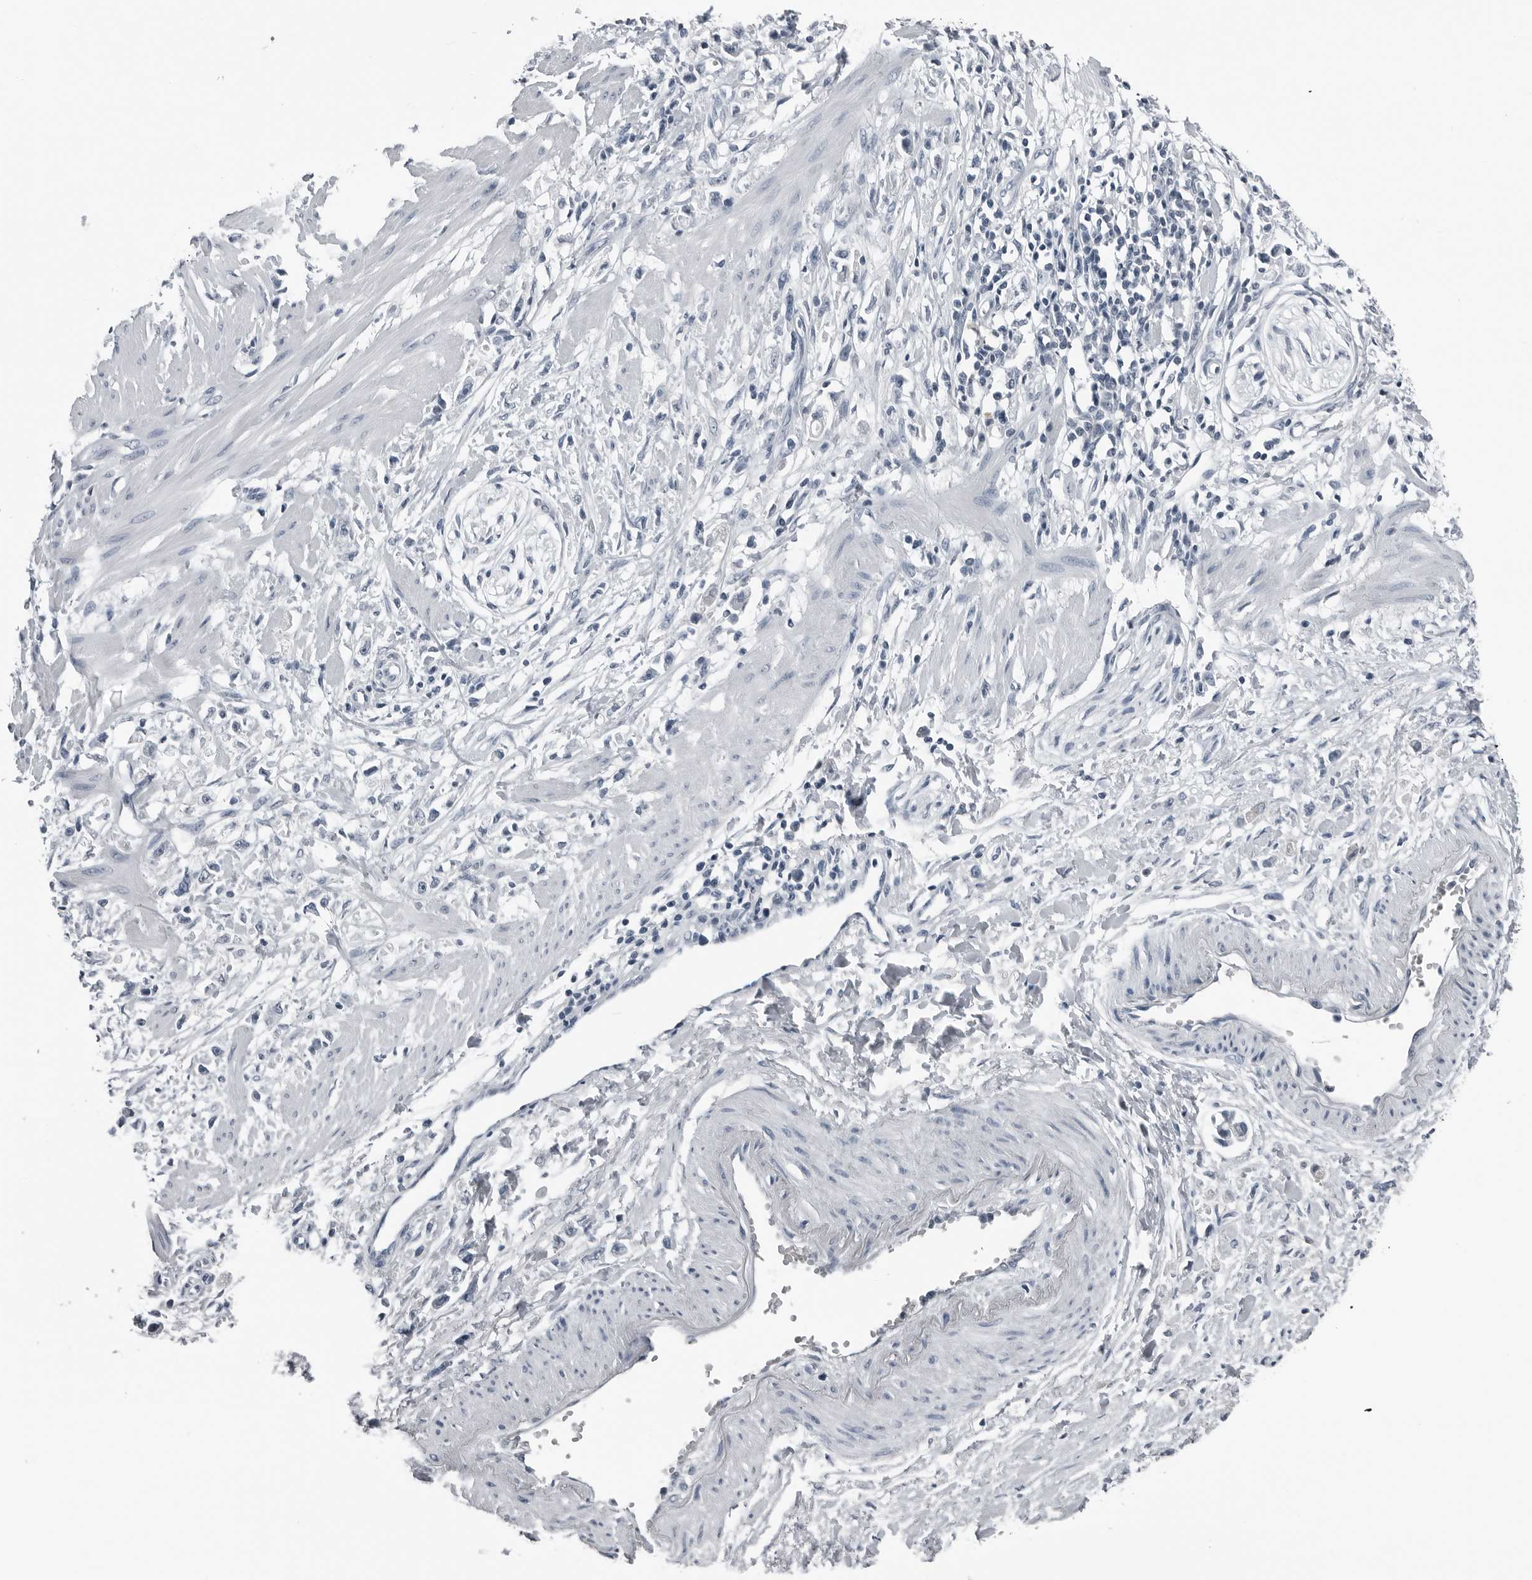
{"staining": {"intensity": "negative", "quantity": "none", "location": "none"}, "tissue": "stomach cancer", "cell_type": "Tumor cells", "image_type": "cancer", "snomed": [{"axis": "morphology", "description": "Adenocarcinoma, NOS"}, {"axis": "topography", "description": "Stomach"}], "caption": "The image reveals no significant expression in tumor cells of adenocarcinoma (stomach).", "gene": "SPINK1", "patient": {"sex": "female", "age": 59}}